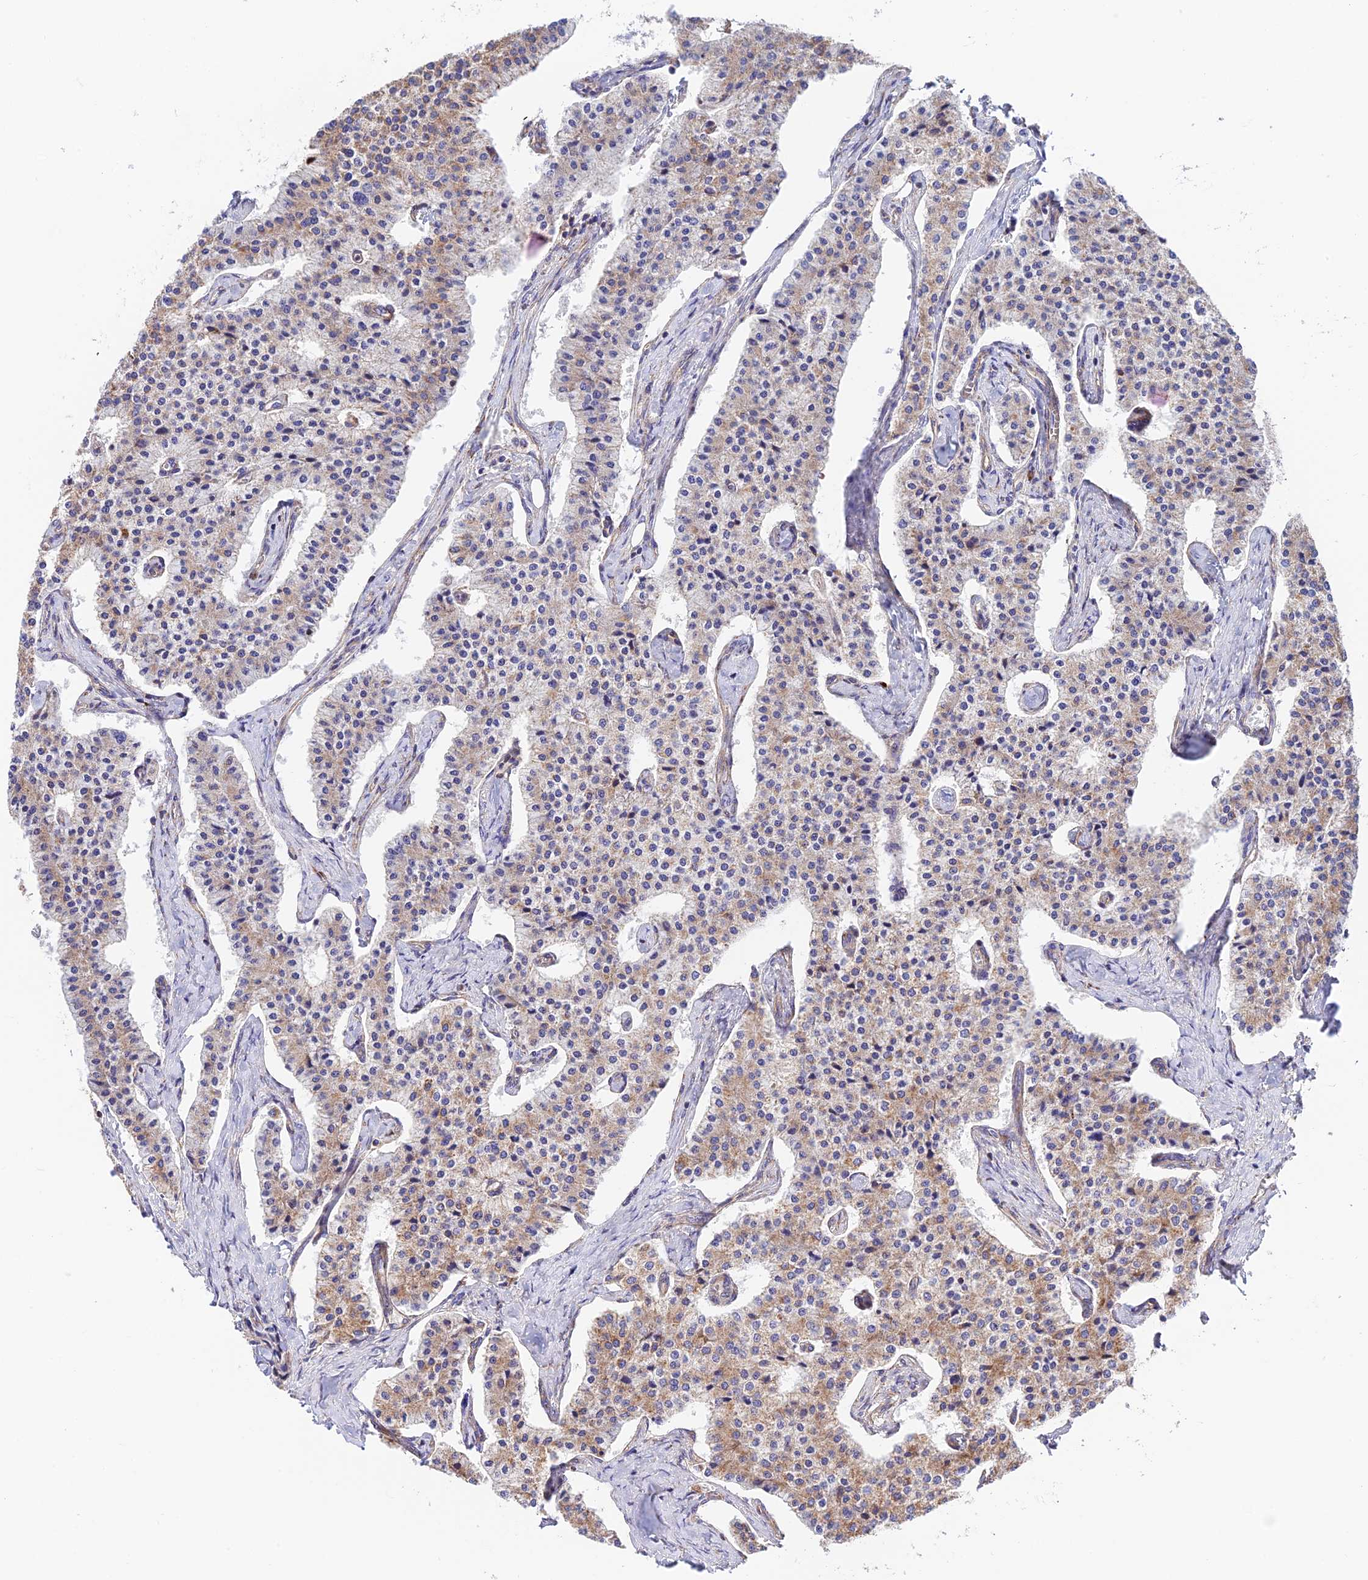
{"staining": {"intensity": "weak", "quantity": ">75%", "location": "cytoplasmic/membranous"}, "tissue": "carcinoid", "cell_type": "Tumor cells", "image_type": "cancer", "snomed": [{"axis": "morphology", "description": "Carcinoid, malignant, NOS"}, {"axis": "topography", "description": "Colon"}], "caption": "Malignant carcinoid stained for a protein displays weak cytoplasmic/membranous positivity in tumor cells.", "gene": "VPS13C", "patient": {"sex": "female", "age": 52}}